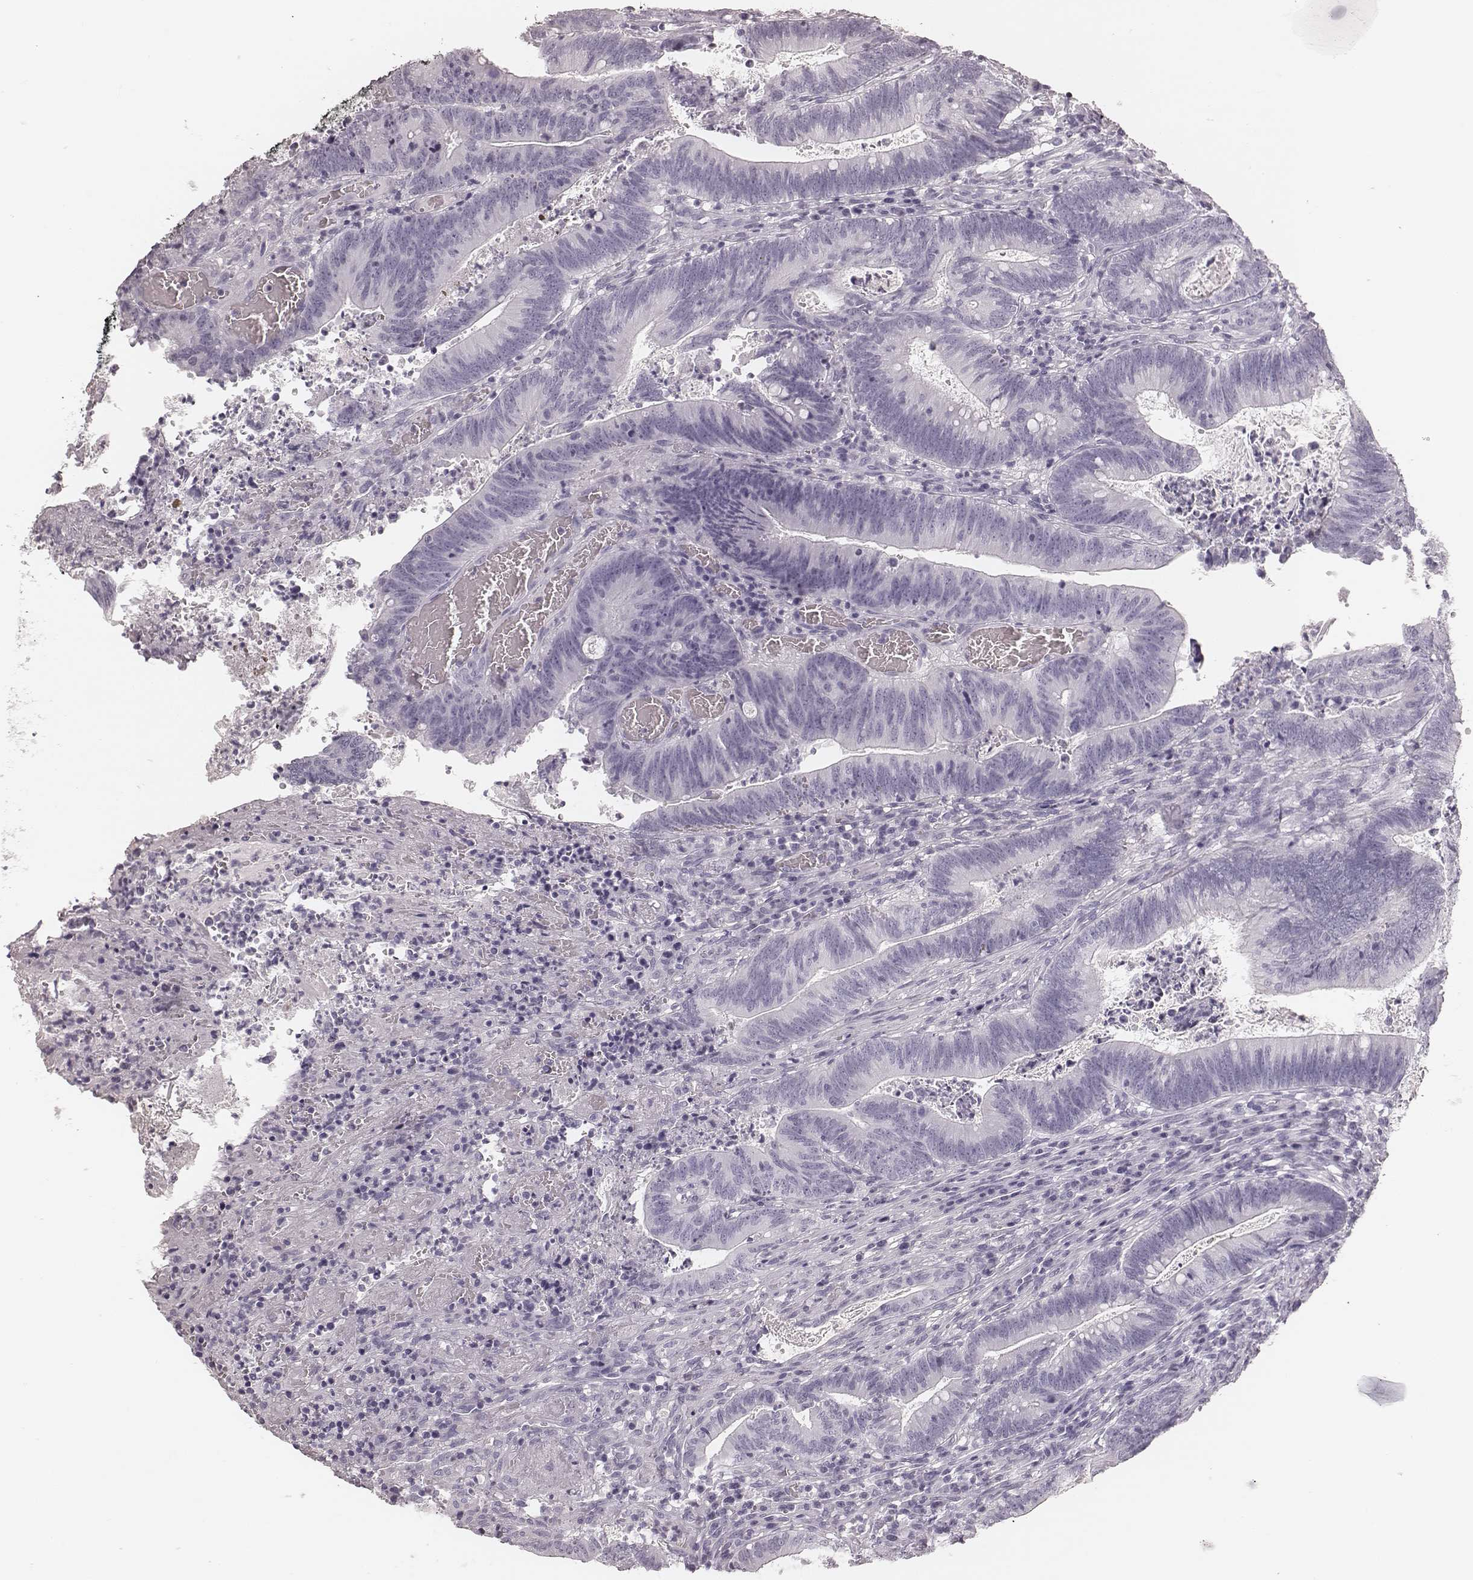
{"staining": {"intensity": "negative", "quantity": "none", "location": "none"}, "tissue": "colorectal cancer", "cell_type": "Tumor cells", "image_type": "cancer", "snomed": [{"axis": "morphology", "description": "Adenocarcinoma, NOS"}, {"axis": "topography", "description": "Colon"}], "caption": "Immunohistochemistry (IHC) photomicrograph of human colorectal cancer (adenocarcinoma) stained for a protein (brown), which exhibits no staining in tumor cells.", "gene": "MSX1", "patient": {"sex": "female", "age": 70}}